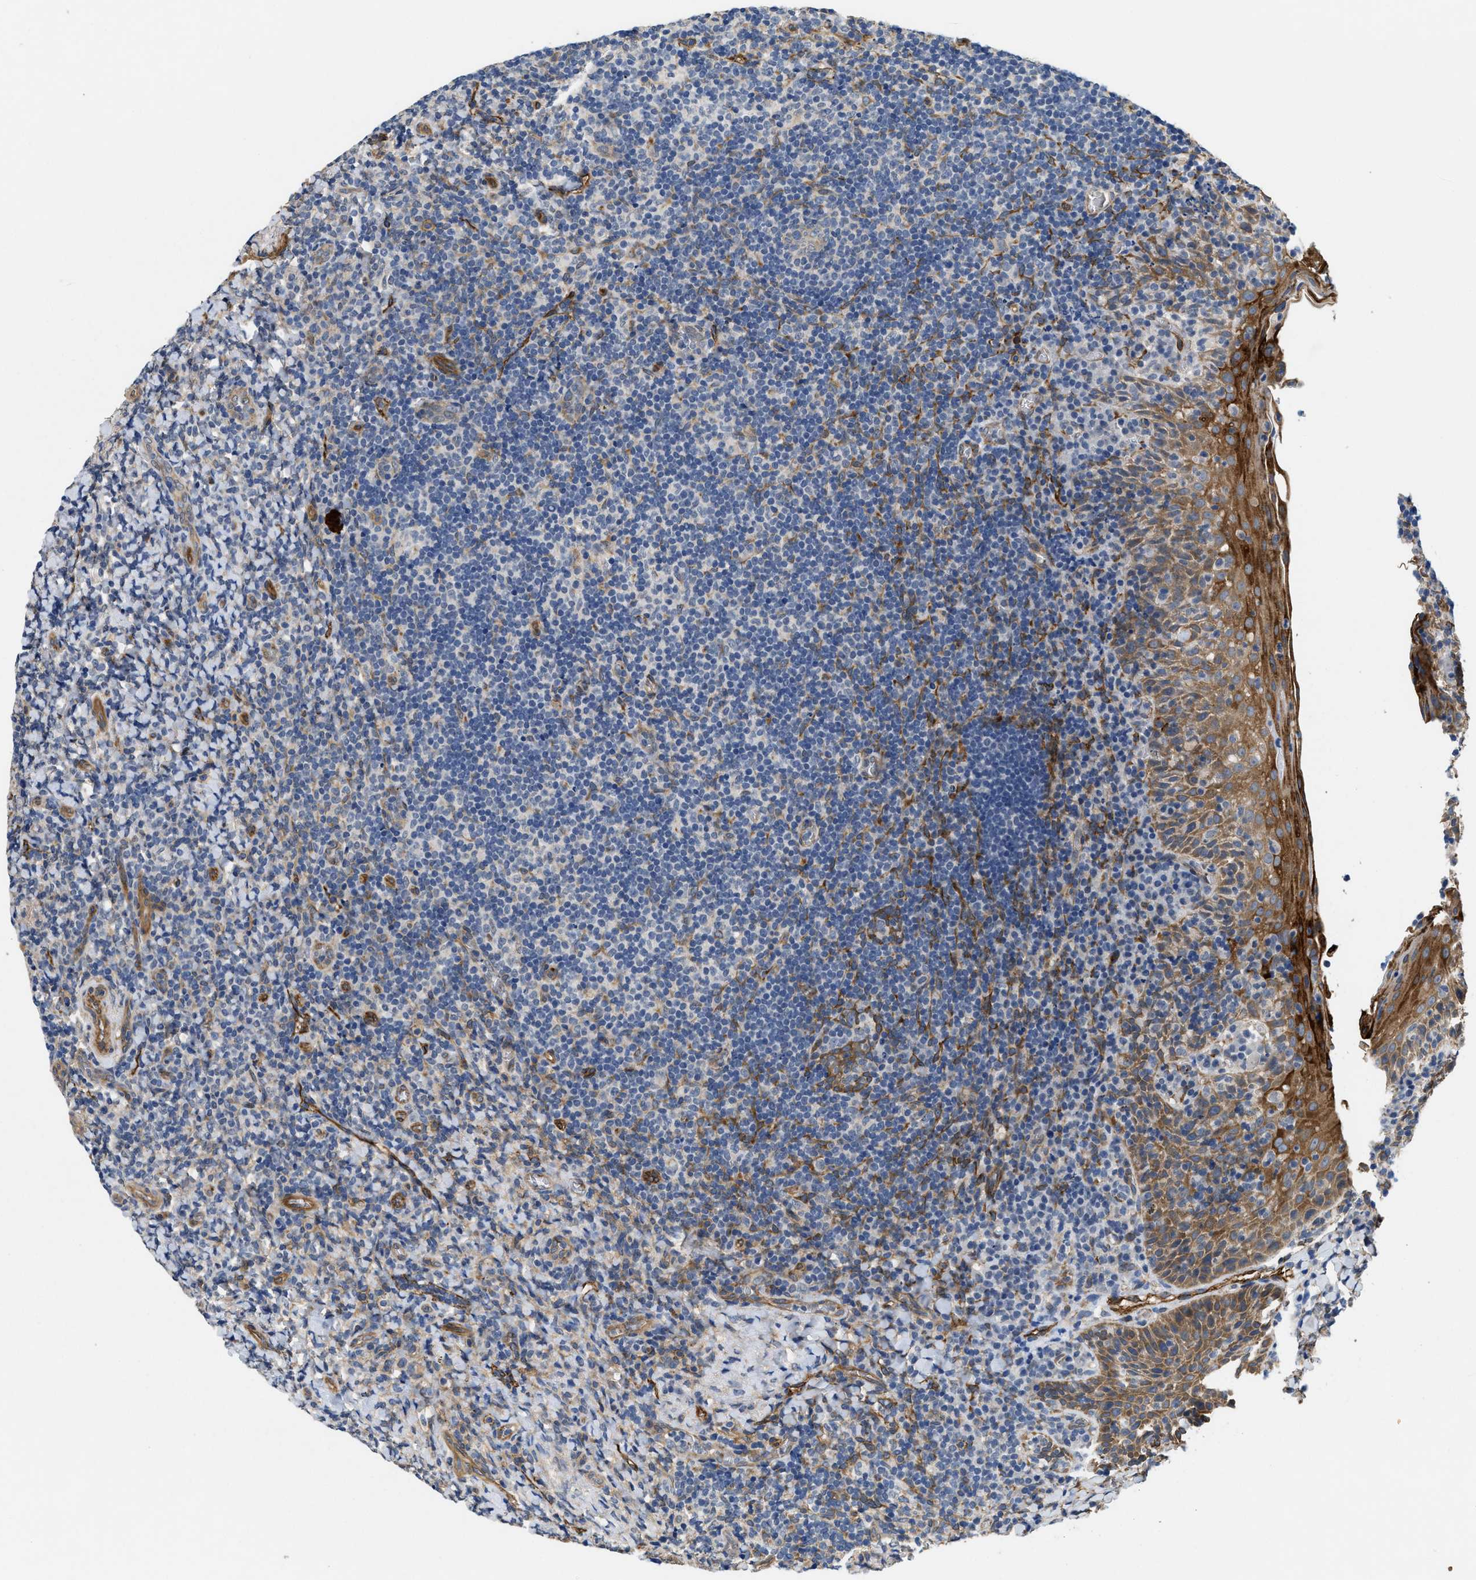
{"staining": {"intensity": "moderate", "quantity": "<25%", "location": "cytoplasmic/membranous"}, "tissue": "tonsil", "cell_type": "Non-germinal center cells", "image_type": "normal", "snomed": [{"axis": "morphology", "description": "Normal tissue, NOS"}, {"axis": "topography", "description": "Tonsil"}], "caption": "This is a photomicrograph of immunohistochemistry staining of normal tonsil, which shows moderate positivity in the cytoplasmic/membranous of non-germinal center cells.", "gene": "RAPH1", "patient": {"sex": "male", "age": 37}}